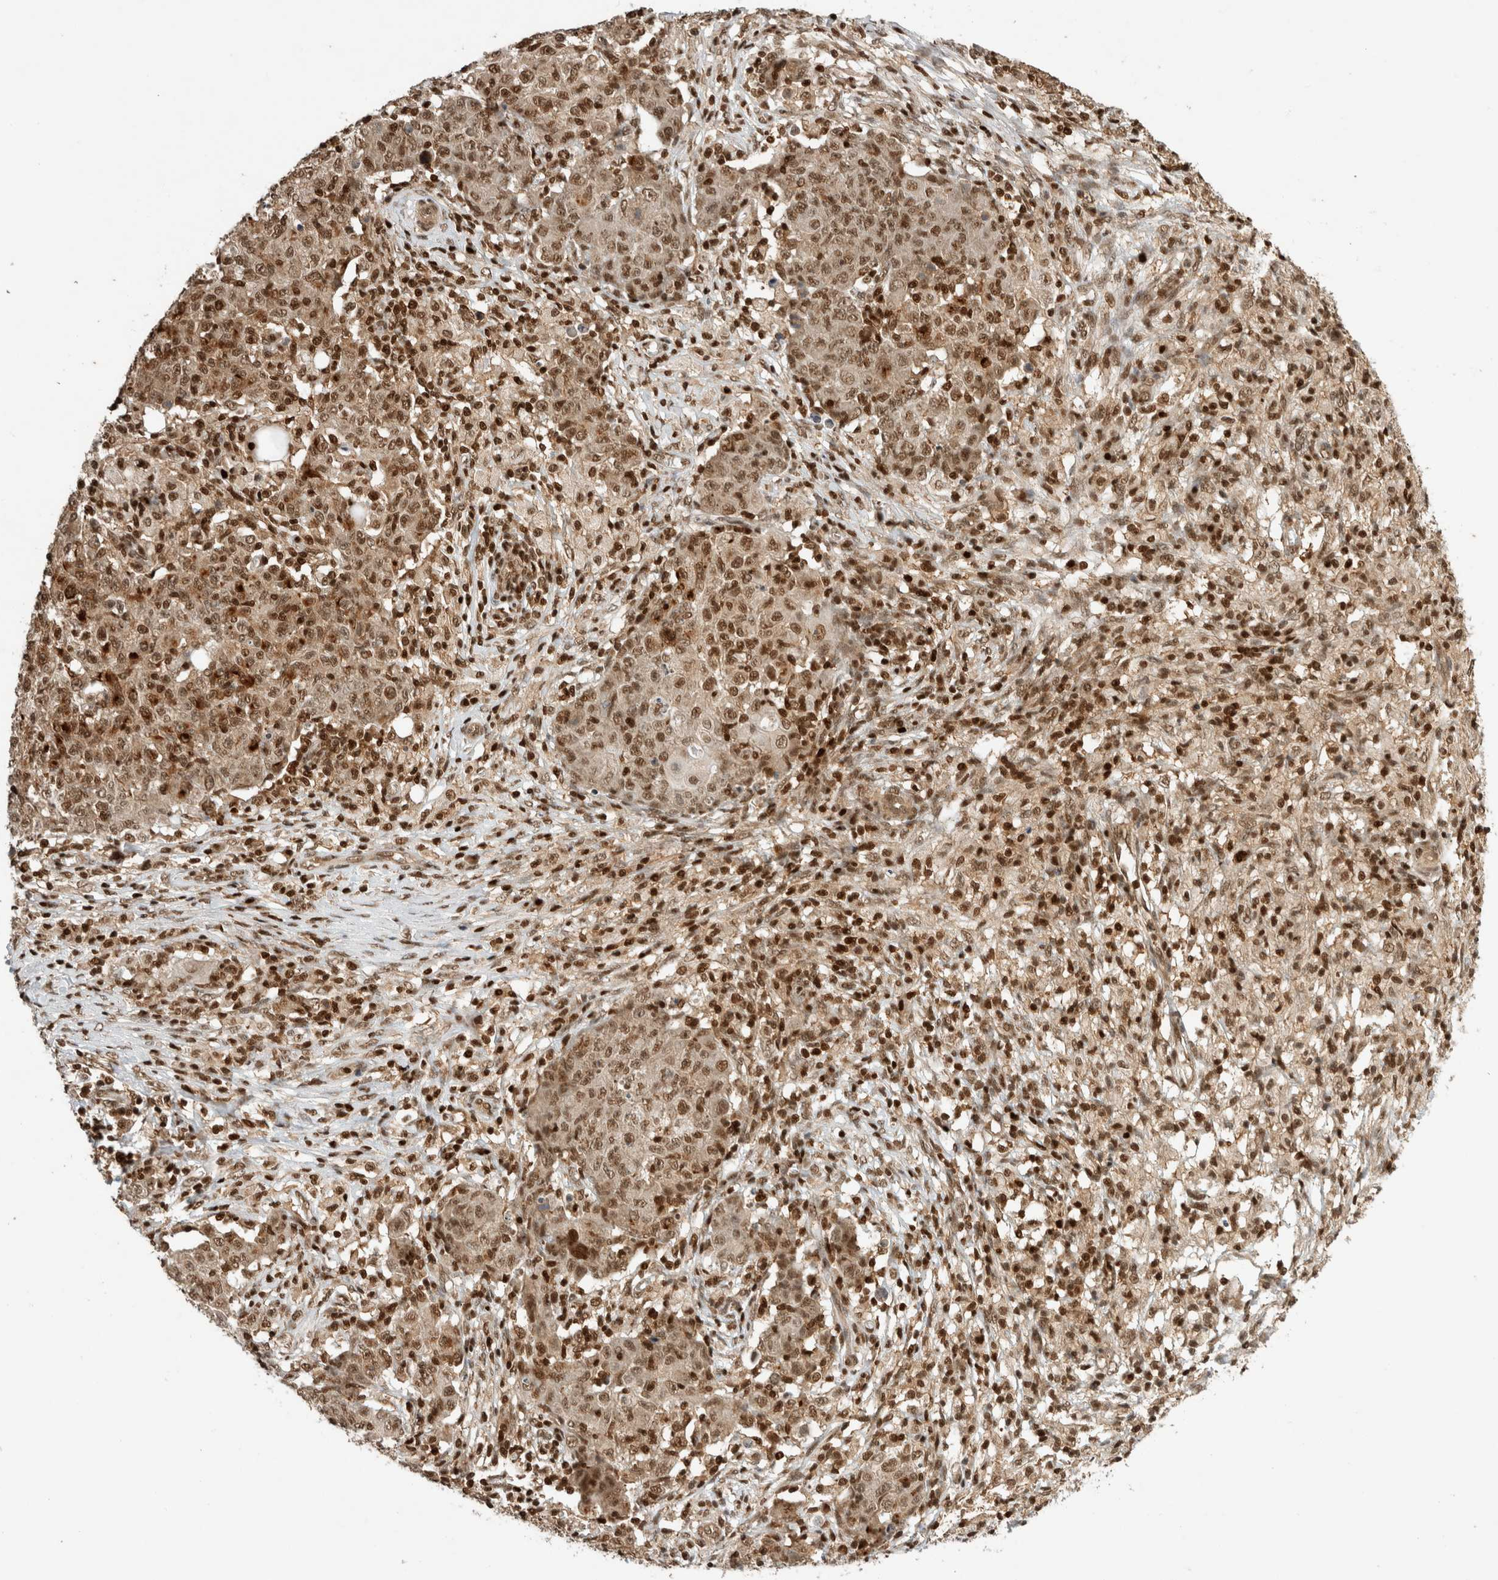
{"staining": {"intensity": "moderate", "quantity": ">75%", "location": "cytoplasmic/membranous,nuclear"}, "tissue": "ovarian cancer", "cell_type": "Tumor cells", "image_type": "cancer", "snomed": [{"axis": "morphology", "description": "Carcinoma, endometroid"}, {"axis": "topography", "description": "Ovary"}], "caption": "Immunohistochemical staining of ovarian endometroid carcinoma shows medium levels of moderate cytoplasmic/membranous and nuclear expression in about >75% of tumor cells.", "gene": "SNRNP40", "patient": {"sex": "female", "age": 42}}